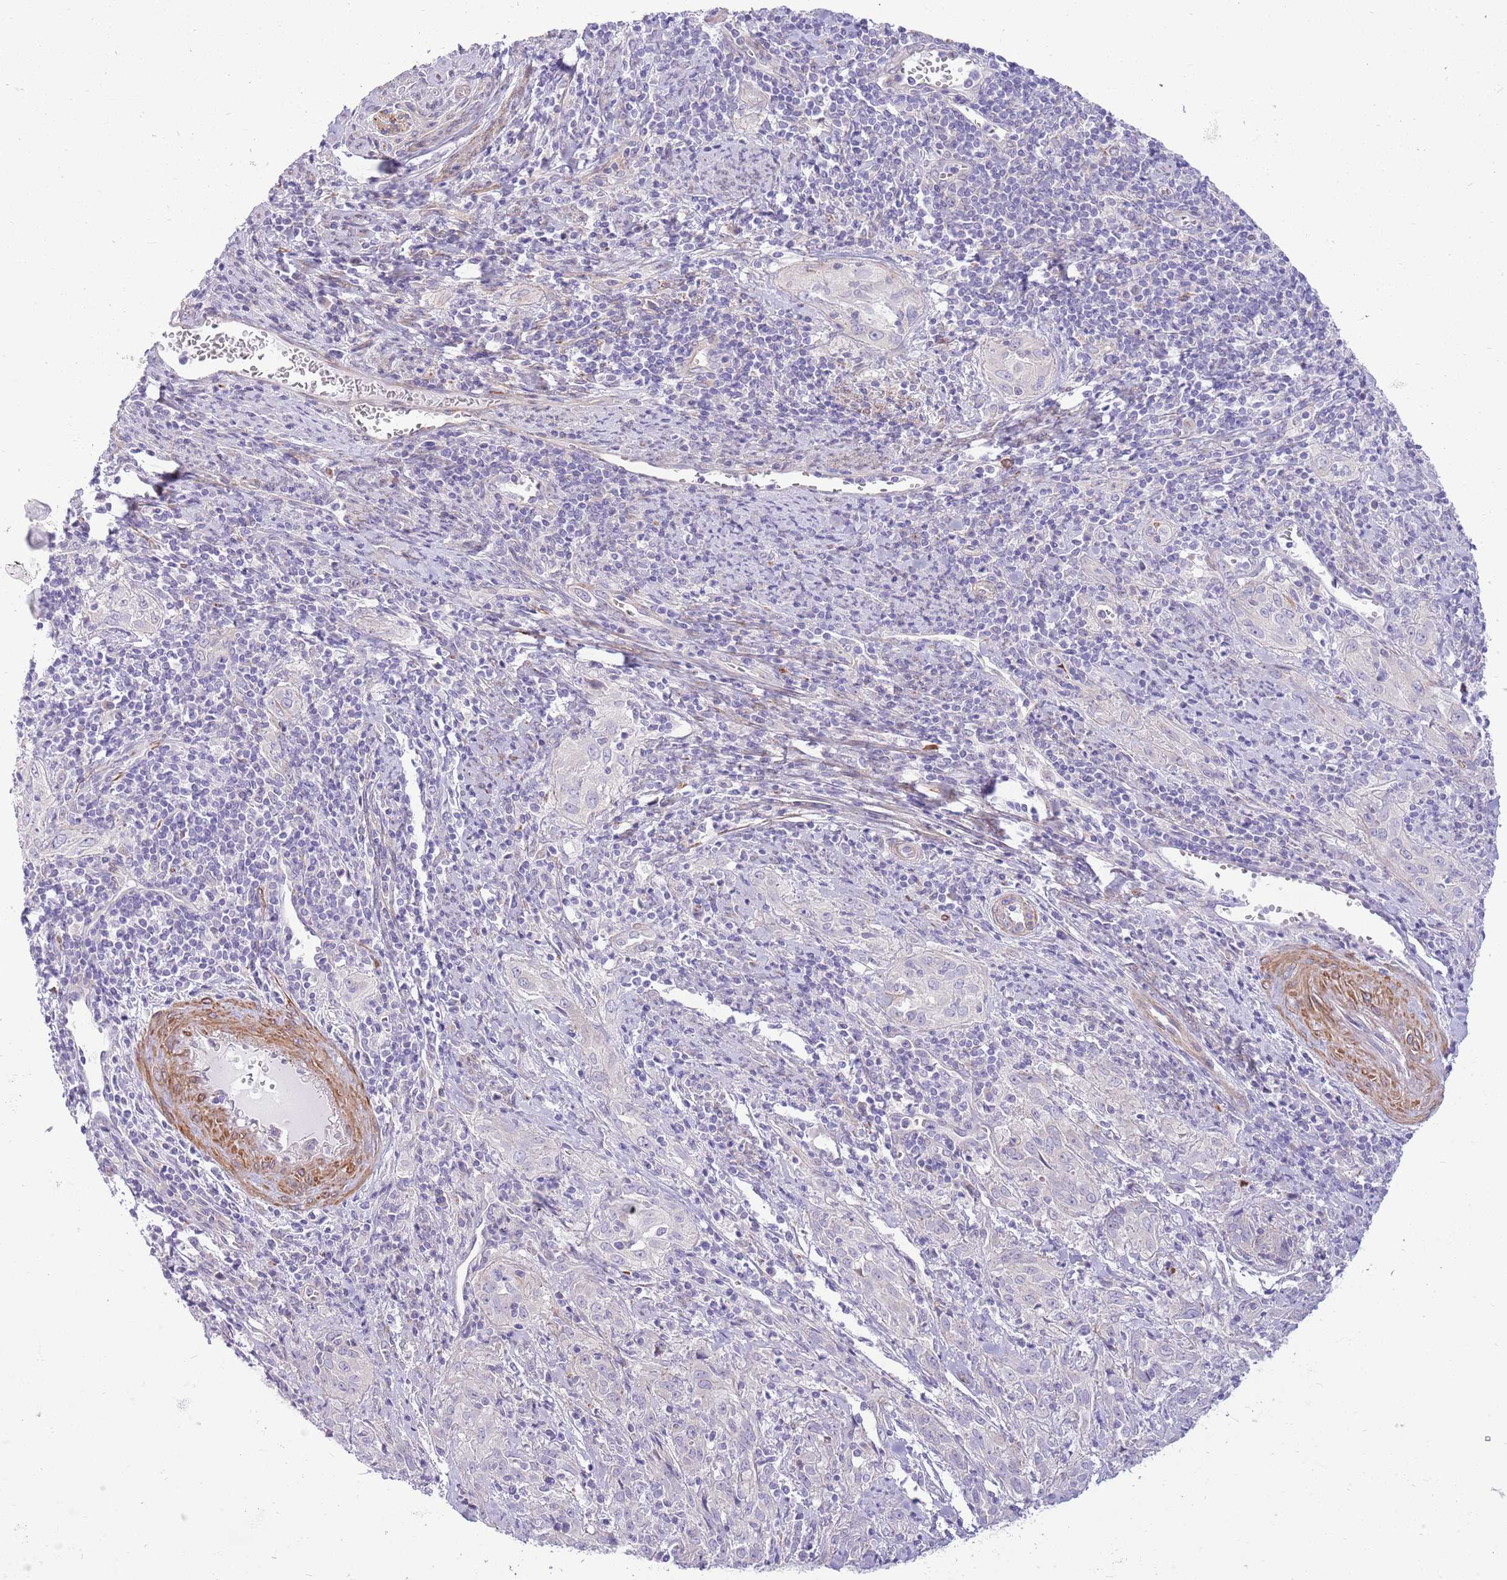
{"staining": {"intensity": "negative", "quantity": "none", "location": "none"}, "tissue": "cervical cancer", "cell_type": "Tumor cells", "image_type": "cancer", "snomed": [{"axis": "morphology", "description": "Squamous cell carcinoma, NOS"}, {"axis": "topography", "description": "Cervix"}], "caption": "Tumor cells show no significant protein expression in cervical cancer.", "gene": "ZC4H2", "patient": {"sex": "female", "age": 57}}